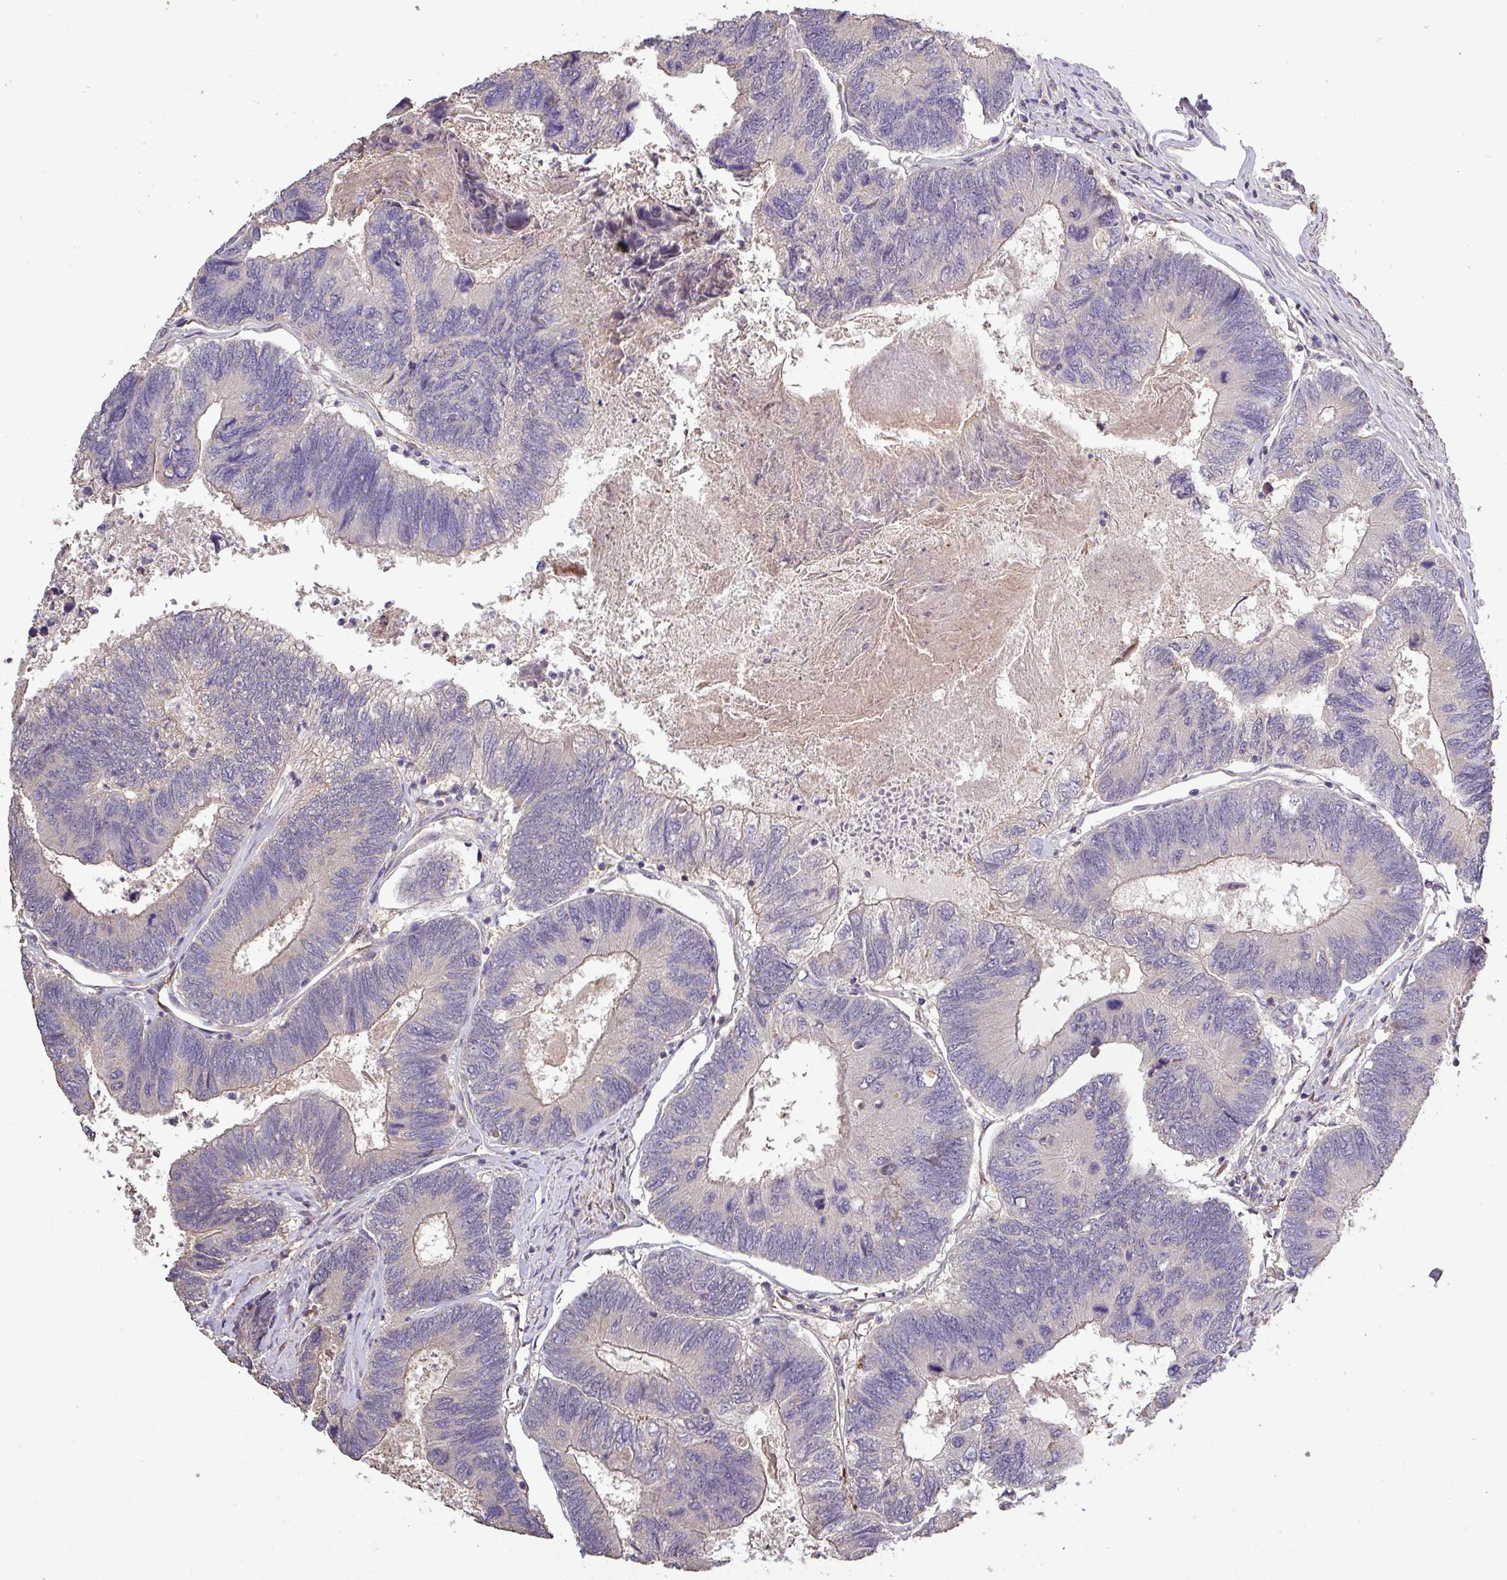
{"staining": {"intensity": "negative", "quantity": "none", "location": "none"}, "tissue": "colorectal cancer", "cell_type": "Tumor cells", "image_type": "cancer", "snomed": [{"axis": "morphology", "description": "Adenocarcinoma, NOS"}, {"axis": "topography", "description": "Colon"}], "caption": "Immunohistochemistry histopathology image of adenocarcinoma (colorectal) stained for a protein (brown), which exhibits no expression in tumor cells.", "gene": "ISLR", "patient": {"sex": "female", "age": 67}}